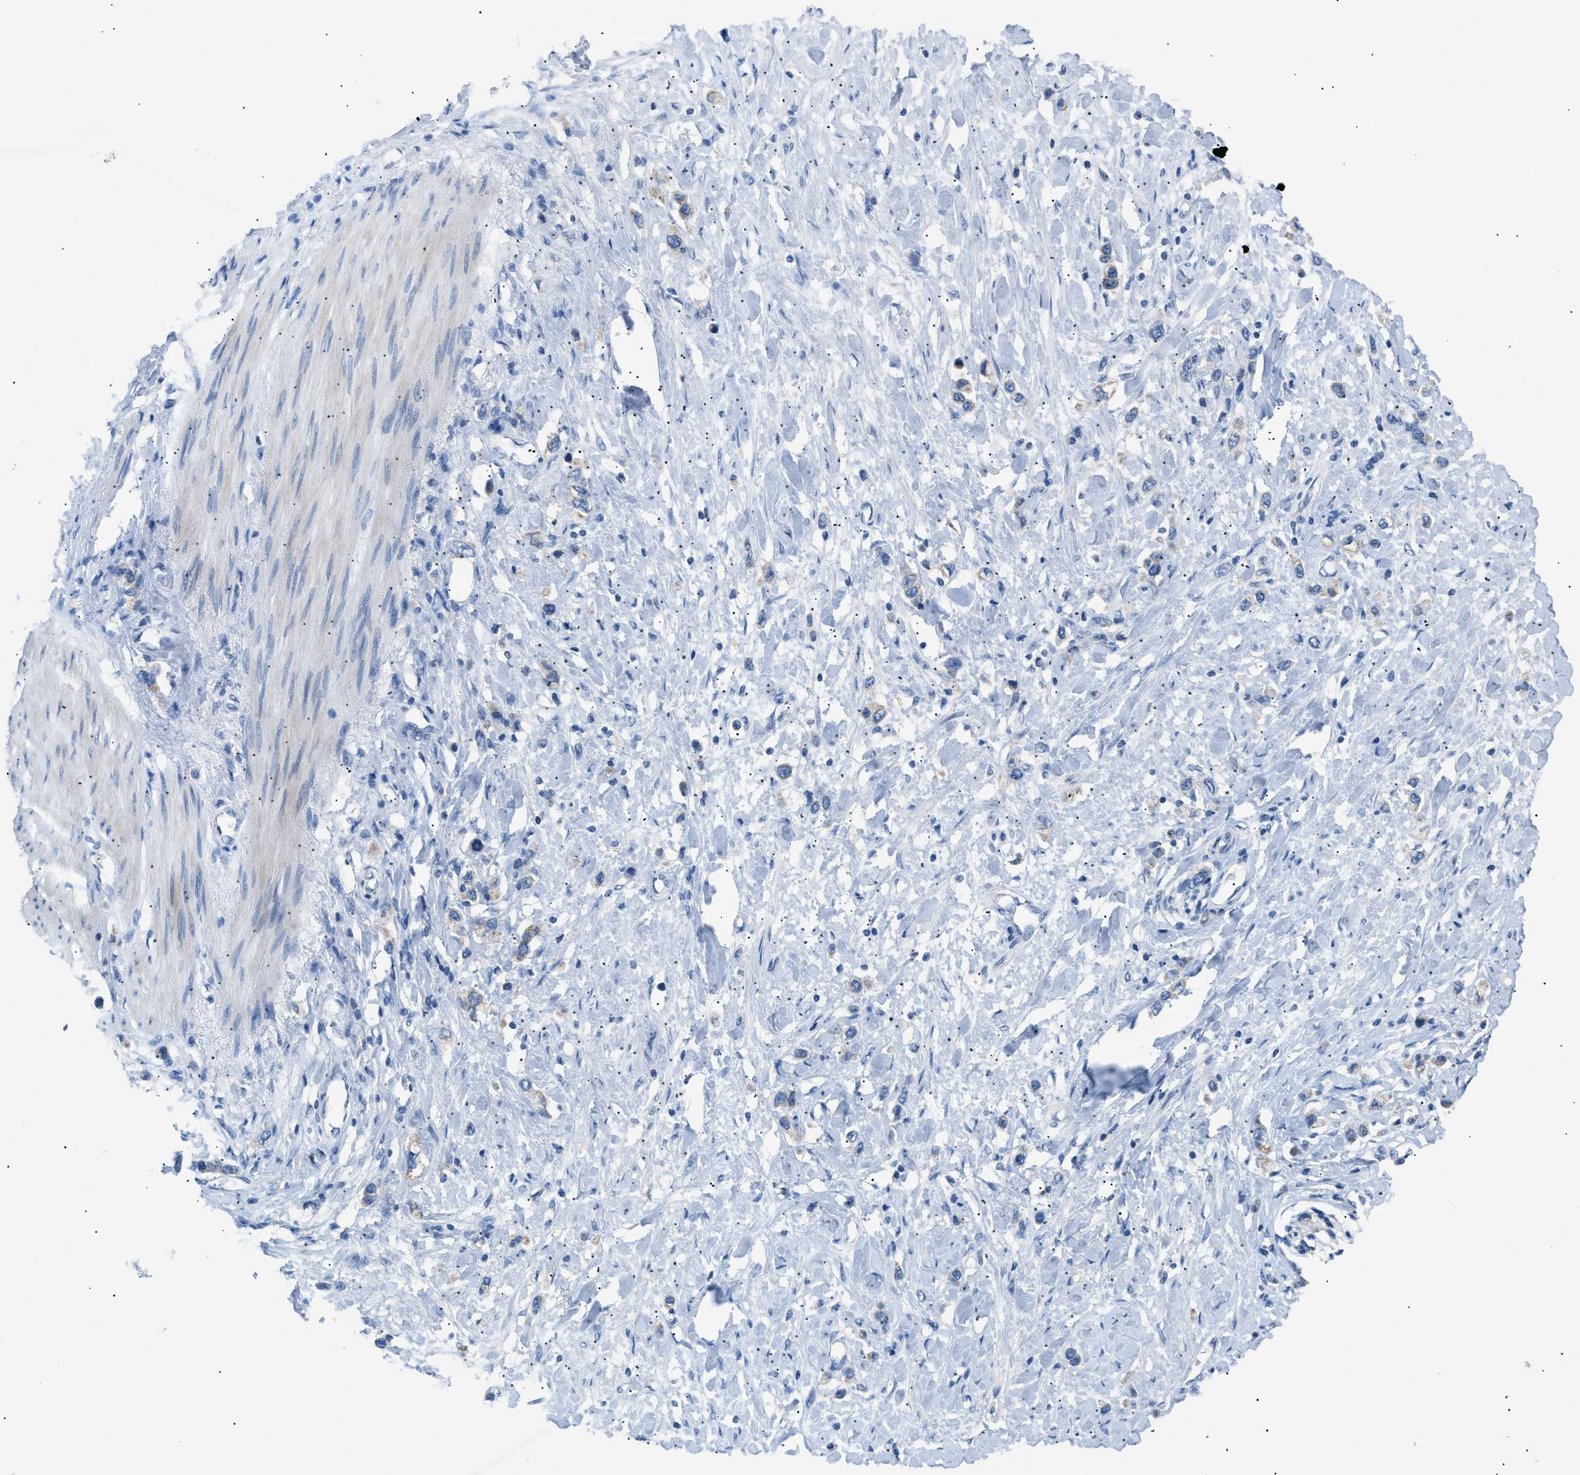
{"staining": {"intensity": "negative", "quantity": "none", "location": "none"}, "tissue": "stomach cancer", "cell_type": "Tumor cells", "image_type": "cancer", "snomed": [{"axis": "morphology", "description": "Adenocarcinoma, NOS"}, {"axis": "topography", "description": "Stomach"}], "caption": "DAB immunohistochemical staining of human stomach cancer (adenocarcinoma) exhibits no significant expression in tumor cells.", "gene": "ILDR1", "patient": {"sex": "female", "age": 65}}